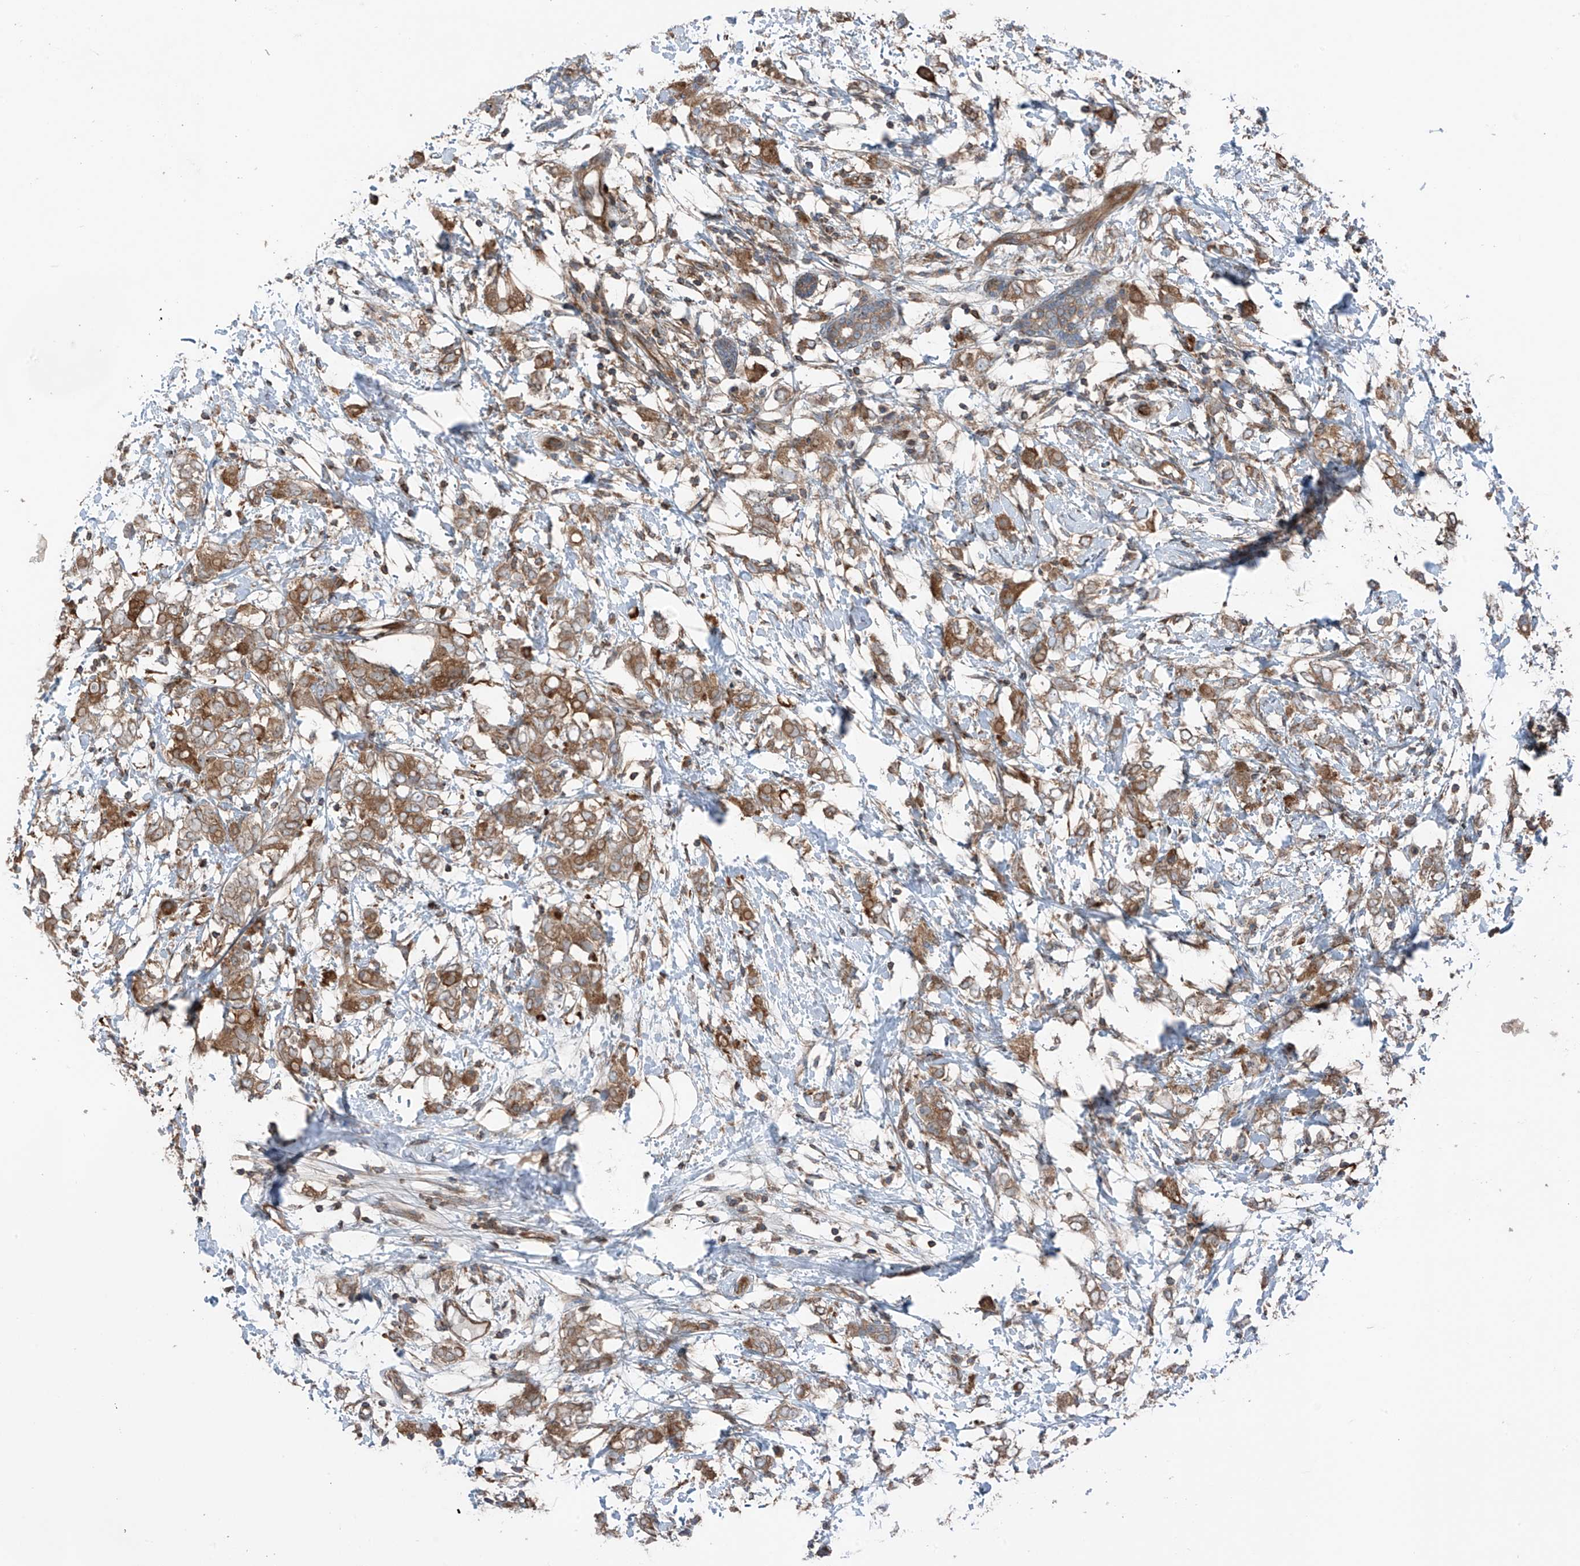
{"staining": {"intensity": "moderate", "quantity": ">75%", "location": "cytoplasmic/membranous"}, "tissue": "breast cancer", "cell_type": "Tumor cells", "image_type": "cancer", "snomed": [{"axis": "morphology", "description": "Normal tissue, NOS"}, {"axis": "morphology", "description": "Lobular carcinoma"}, {"axis": "topography", "description": "Breast"}], "caption": "Breast cancer (lobular carcinoma) stained with immunohistochemistry reveals moderate cytoplasmic/membranous positivity in about >75% of tumor cells. (Stains: DAB in brown, nuclei in blue, Microscopy: brightfield microscopy at high magnification).", "gene": "TXNDC9", "patient": {"sex": "female", "age": 47}}